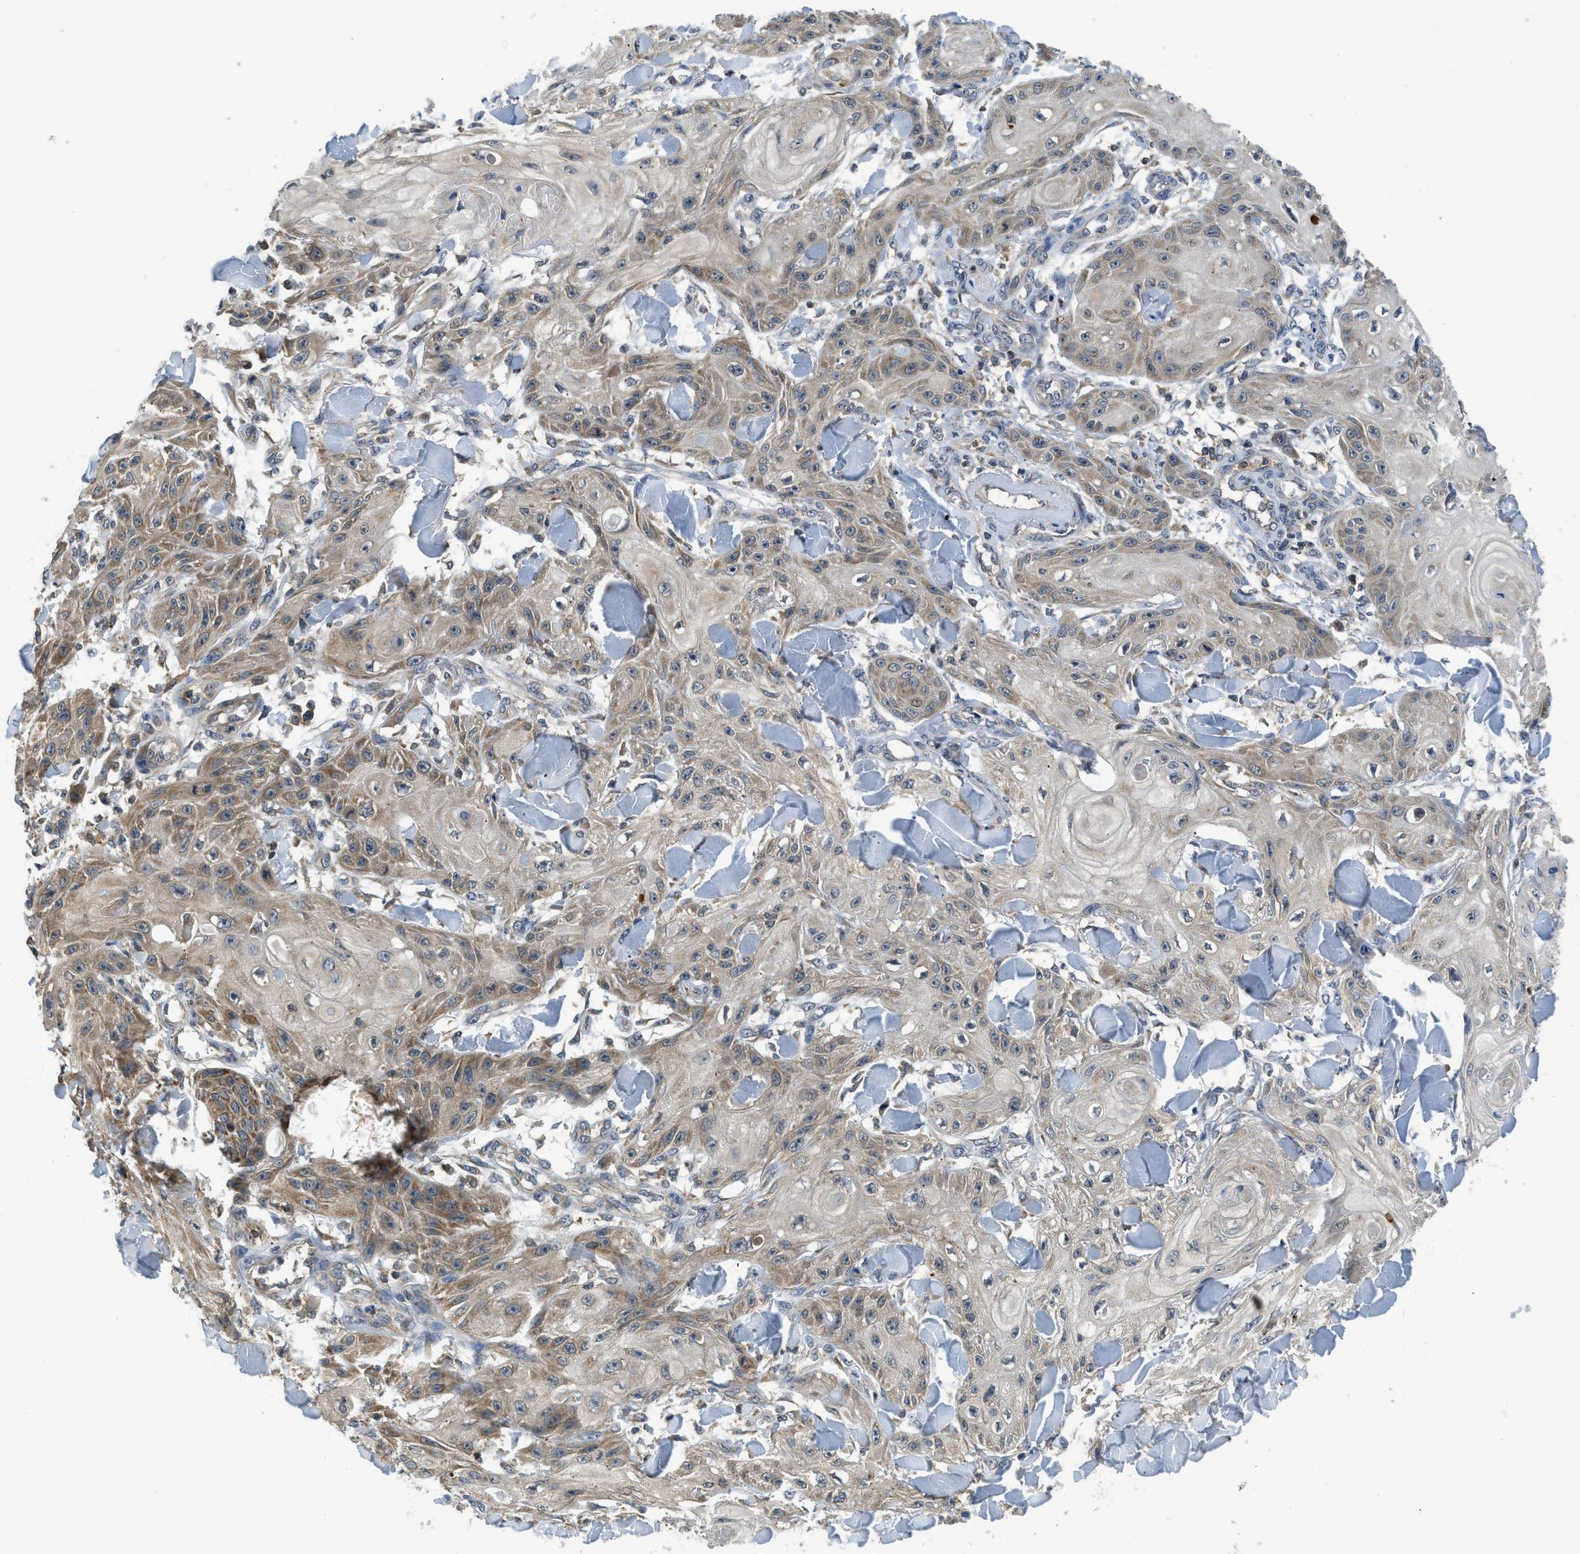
{"staining": {"intensity": "weak", "quantity": "25%-75%", "location": "cytoplasmic/membranous"}, "tissue": "skin cancer", "cell_type": "Tumor cells", "image_type": "cancer", "snomed": [{"axis": "morphology", "description": "Squamous cell carcinoma, NOS"}, {"axis": "topography", "description": "Skin"}], "caption": "Tumor cells exhibit low levels of weak cytoplasmic/membranous positivity in approximately 25%-75% of cells in squamous cell carcinoma (skin).", "gene": "PAFAH2", "patient": {"sex": "male", "age": 74}}